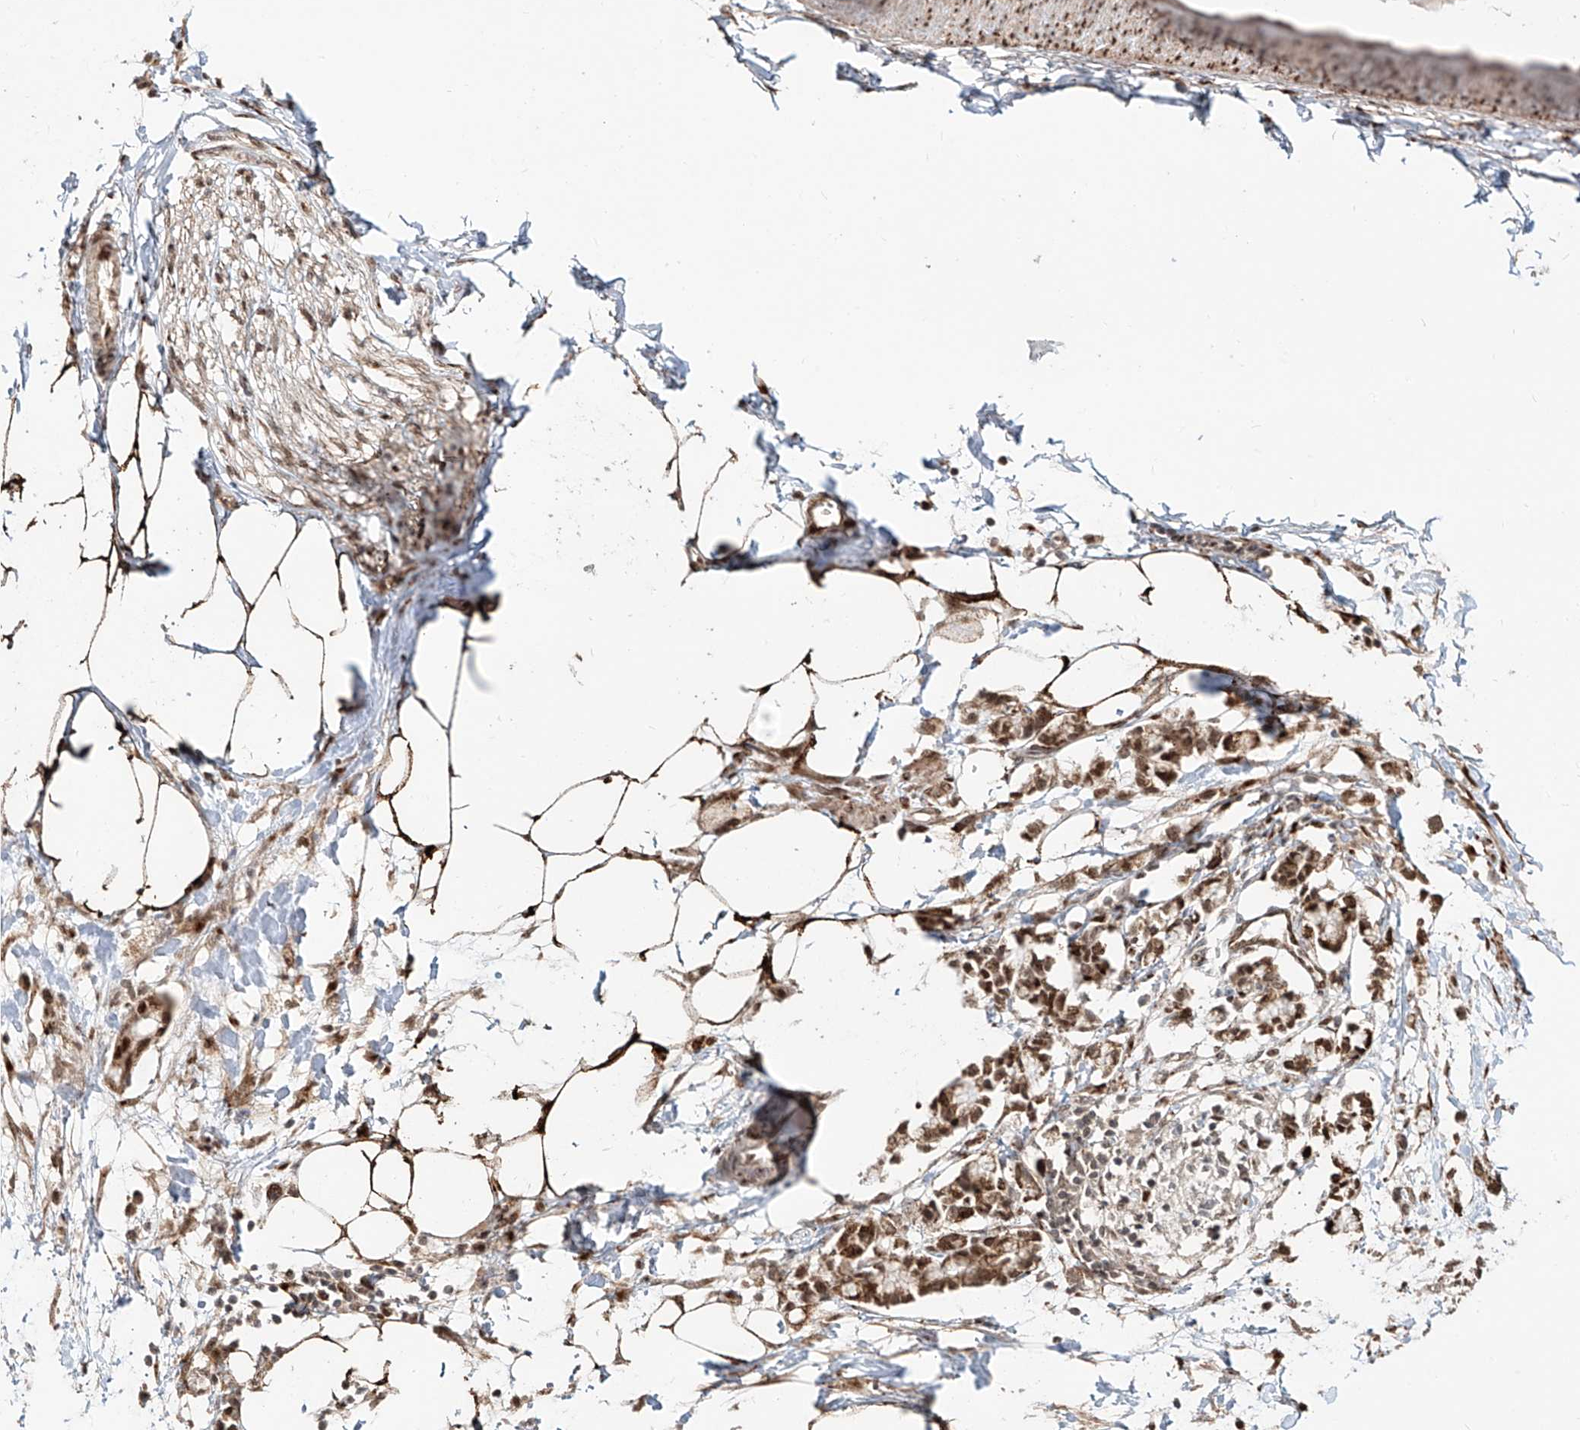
{"staining": {"intensity": "strong", "quantity": ">75%", "location": "cytoplasmic/membranous,nuclear"}, "tissue": "adipose tissue", "cell_type": "Adipocytes", "image_type": "normal", "snomed": [{"axis": "morphology", "description": "Normal tissue, NOS"}, {"axis": "morphology", "description": "Adenocarcinoma, NOS"}, {"axis": "topography", "description": "Colon"}, {"axis": "topography", "description": "Peripheral nerve tissue"}], "caption": "Immunohistochemical staining of benign adipose tissue exhibits high levels of strong cytoplasmic/membranous,nuclear expression in approximately >75% of adipocytes.", "gene": "ZNF710", "patient": {"sex": "male", "age": 14}}